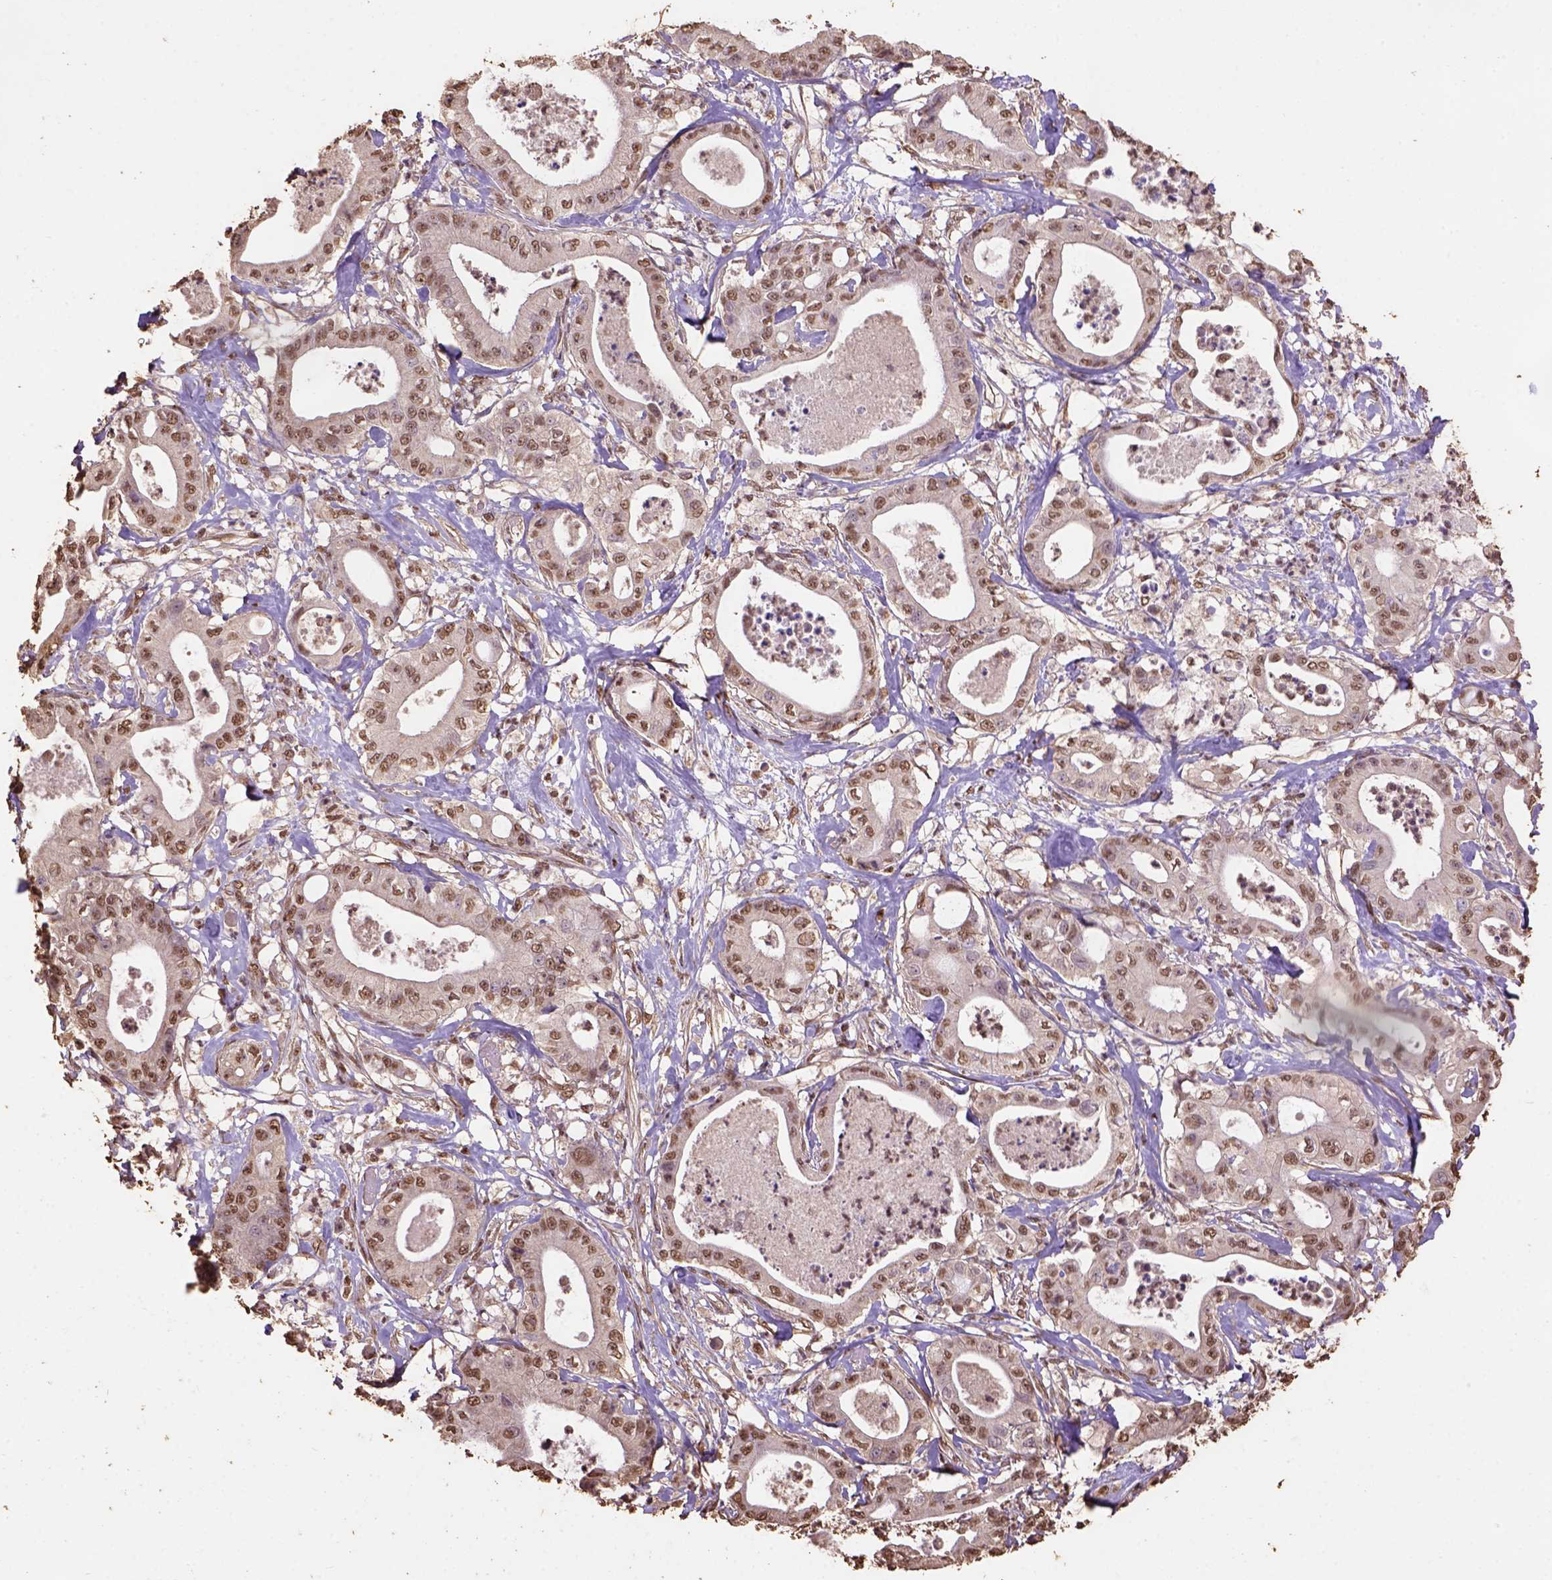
{"staining": {"intensity": "moderate", "quantity": ">75%", "location": "nuclear"}, "tissue": "pancreatic cancer", "cell_type": "Tumor cells", "image_type": "cancer", "snomed": [{"axis": "morphology", "description": "Adenocarcinoma, NOS"}, {"axis": "topography", "description": "Pancreas"}], "caption": "A micrograph showing moderate nuclear positivity in about >75% of tumor cells in pancreatic cancer, as visualized by brown immunohistochemical staining.", "gene": "CSTF2T", "patient": {"sex": "male", "age": 71}}